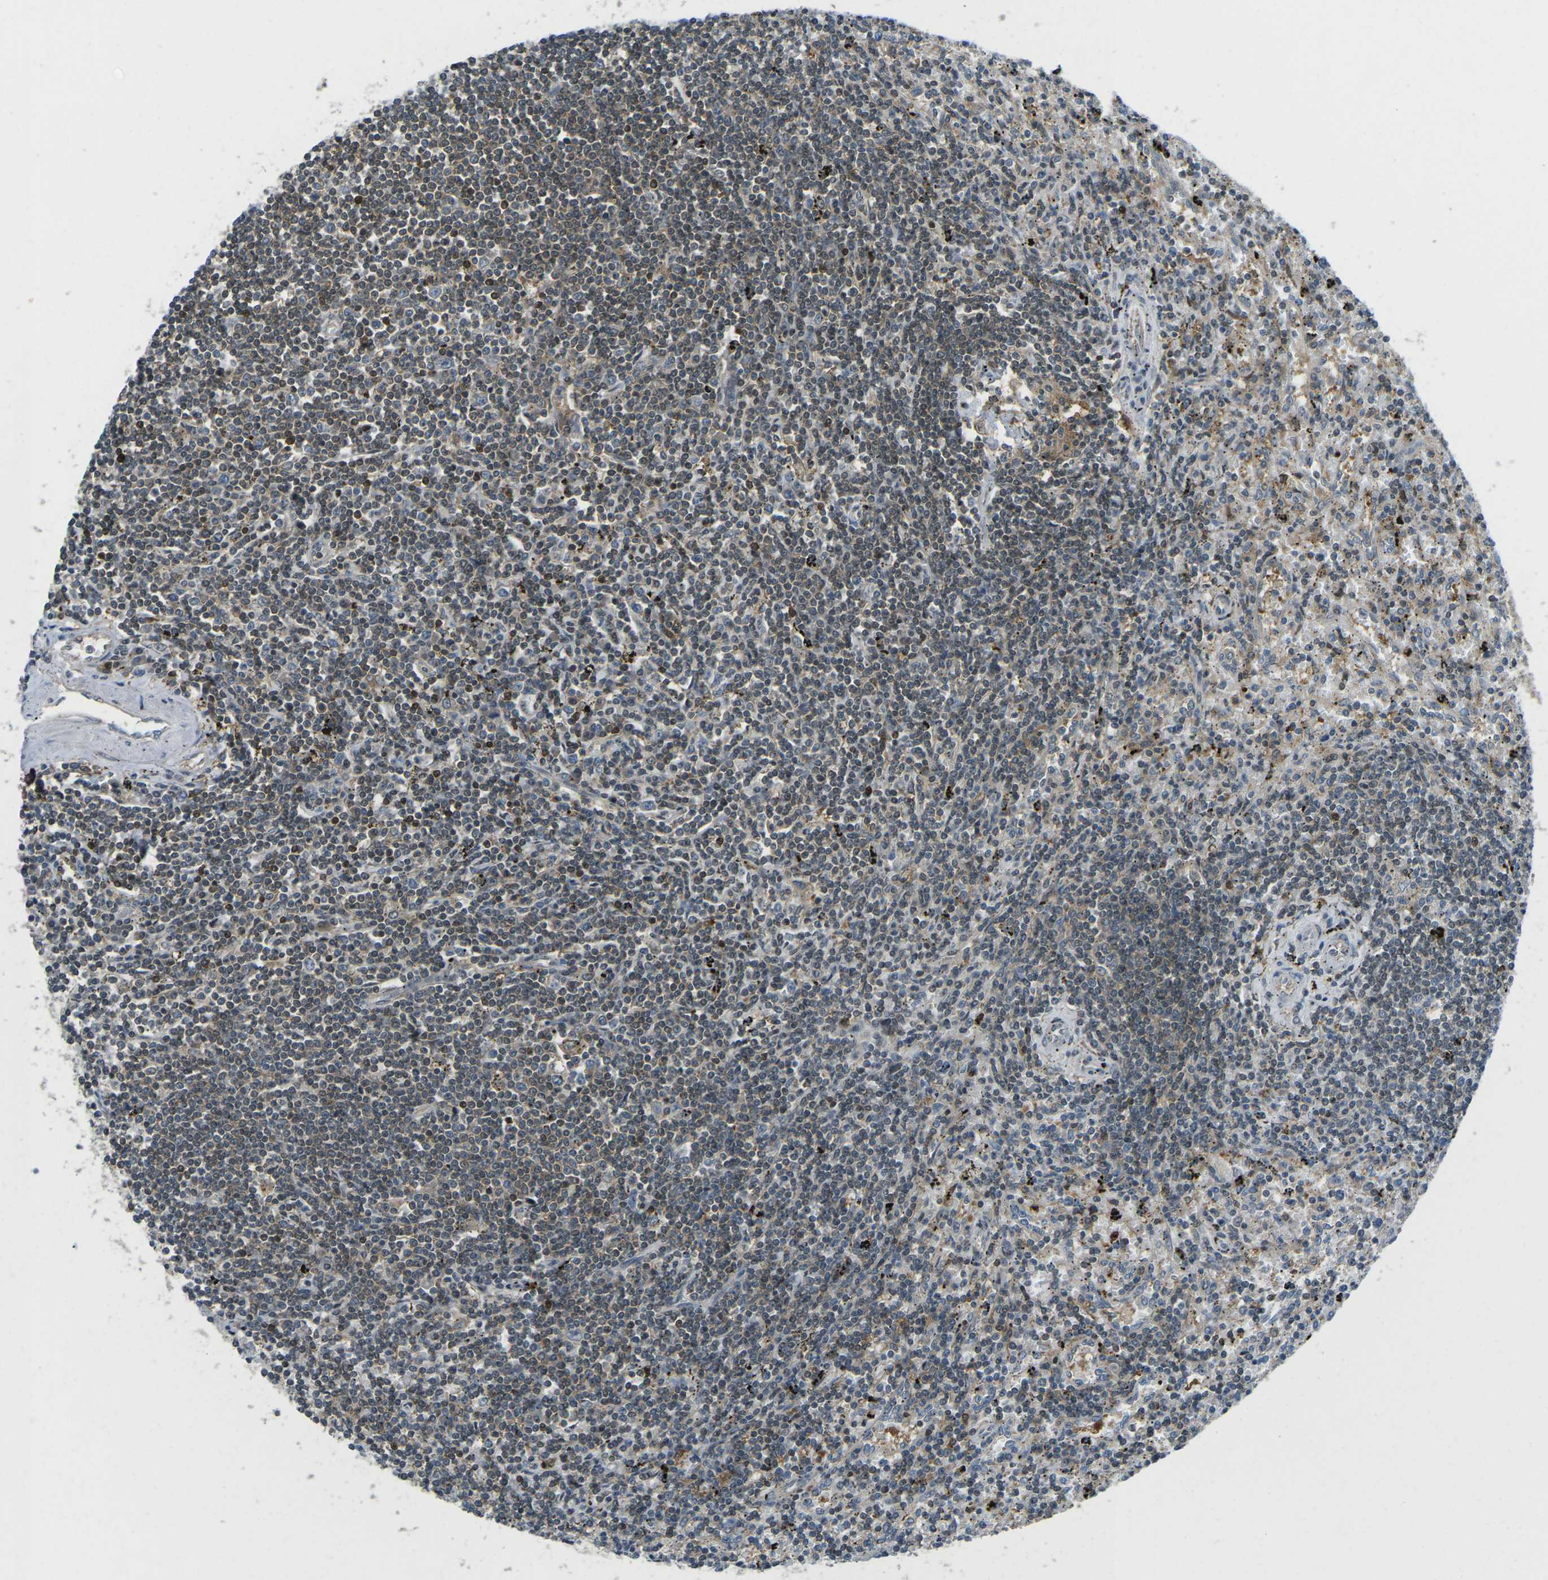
{"staining": {"intensity": "moderate", "quantity": ">75%", "location": "cytoplasmic/membranous,nuclear"}, "tissue": "lymphoma", "cell_type": "Tumor cells", "image_type": "cancer", "snomed": [{"axis": "morphology", "description": "Malignant lymphoma, non-Hodgkin's type, Low grade"}, {"axis": "topography", "description": "Spleen"}], "caption": "DAB immunohistochemical staining of lymphoma exhibits moderate cytoplasmic/membranous and nuclear protein staining in about >75% of tumor cells.", "gene": "PIEZO2", "patient": {"sex": "male", "age": 76}}